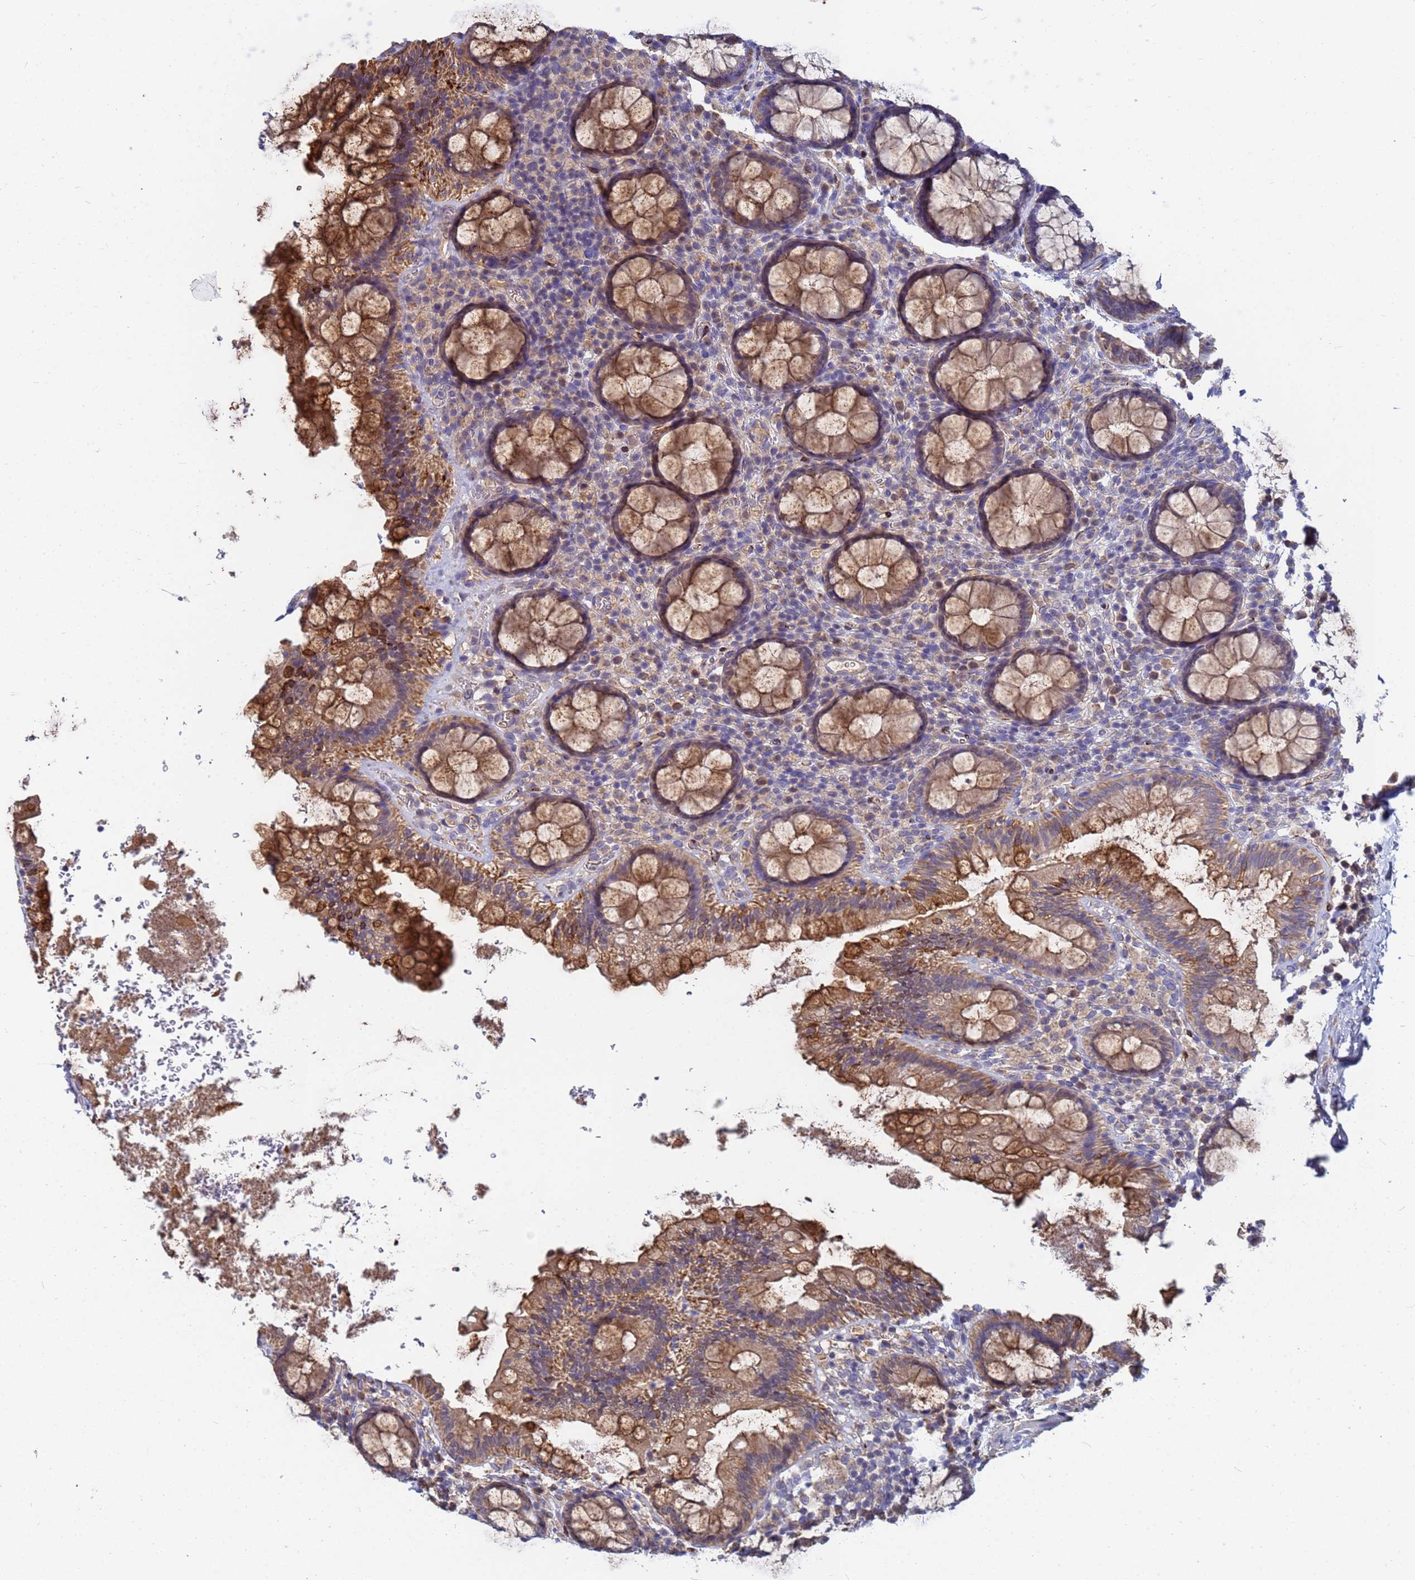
{"staining": {"intensity": "moderate", "quantity": ">75%", "location": "cytoplasmic/membranous"}, "tissue": "rectum", "cell_type": "Glandular cells", "image_type": "normal", "snomed": [{"axis": "morphology", "description": "Normal tissue, NOS"}, {"axis": "topography", "description": "Rectum"}], "caption": "The image shows immunohistochemical staining of normal rectum. There is moderate cytoplasmic/membranous positivity is identified in approximately >75% of glandular cells. Immunohistochemistry stains the protein in brown and the nuclei are stained blue.", "gene": "C5orf34", "patient": {"sex": "male", "age": 83}}